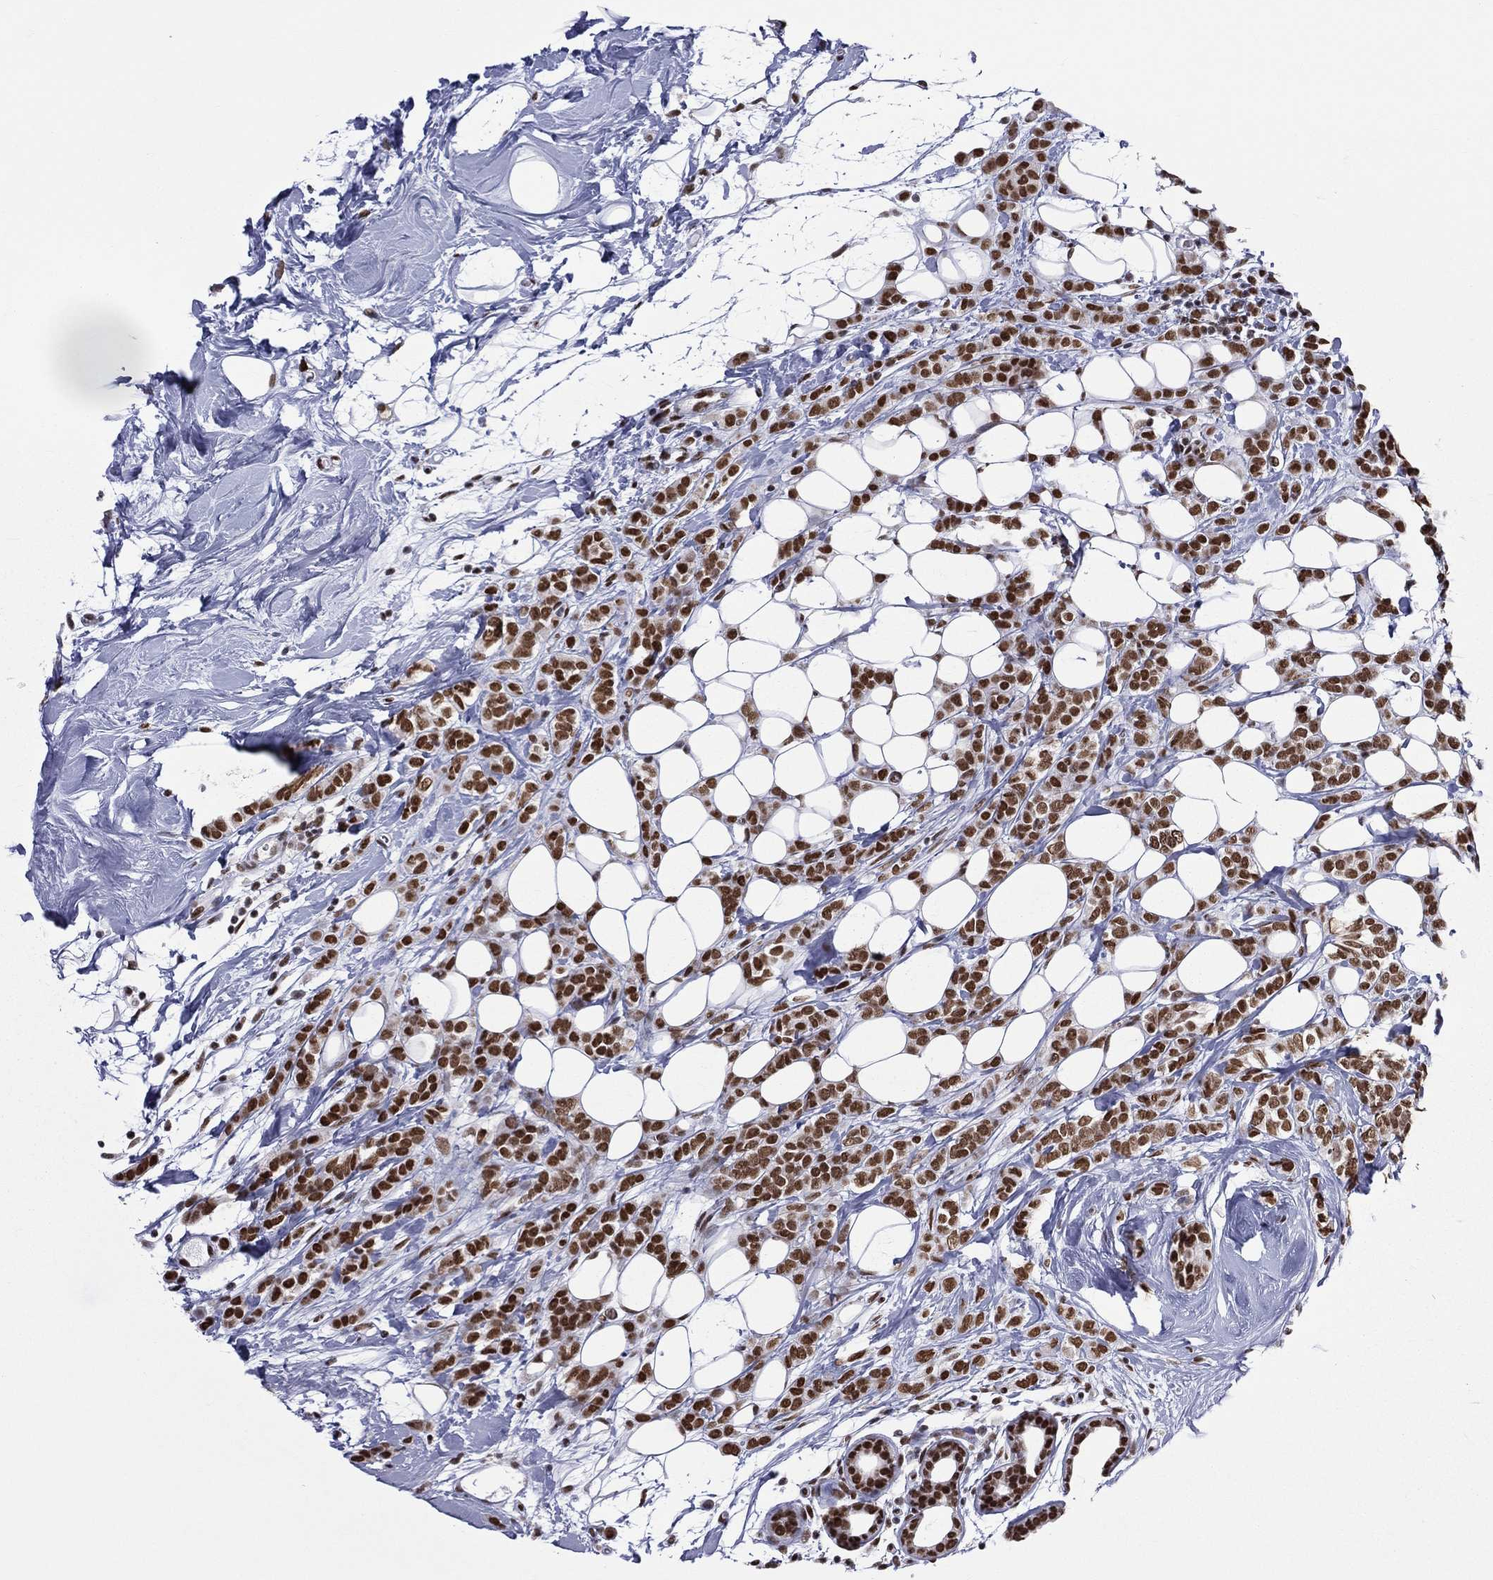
{"staining": {"intensity": "strong", "quantity": ">75%", "location": "nuclear"}, "tissue": "breast cancer", "cell_type": "Tumor cells", "image_type": "cancer", "snomed": [{"axis": "morphology", "description": "Lobular carcinoma"}, {"axis": "topography", "description": "Breast"}], "caption": "Tumor cells exhibit high levels of strong nuclear positivity in approximately >75% of cells in human breast lobular carcinoma.", "gene": "ZNF7", "patient": {"sex": "female", "age": 49}}